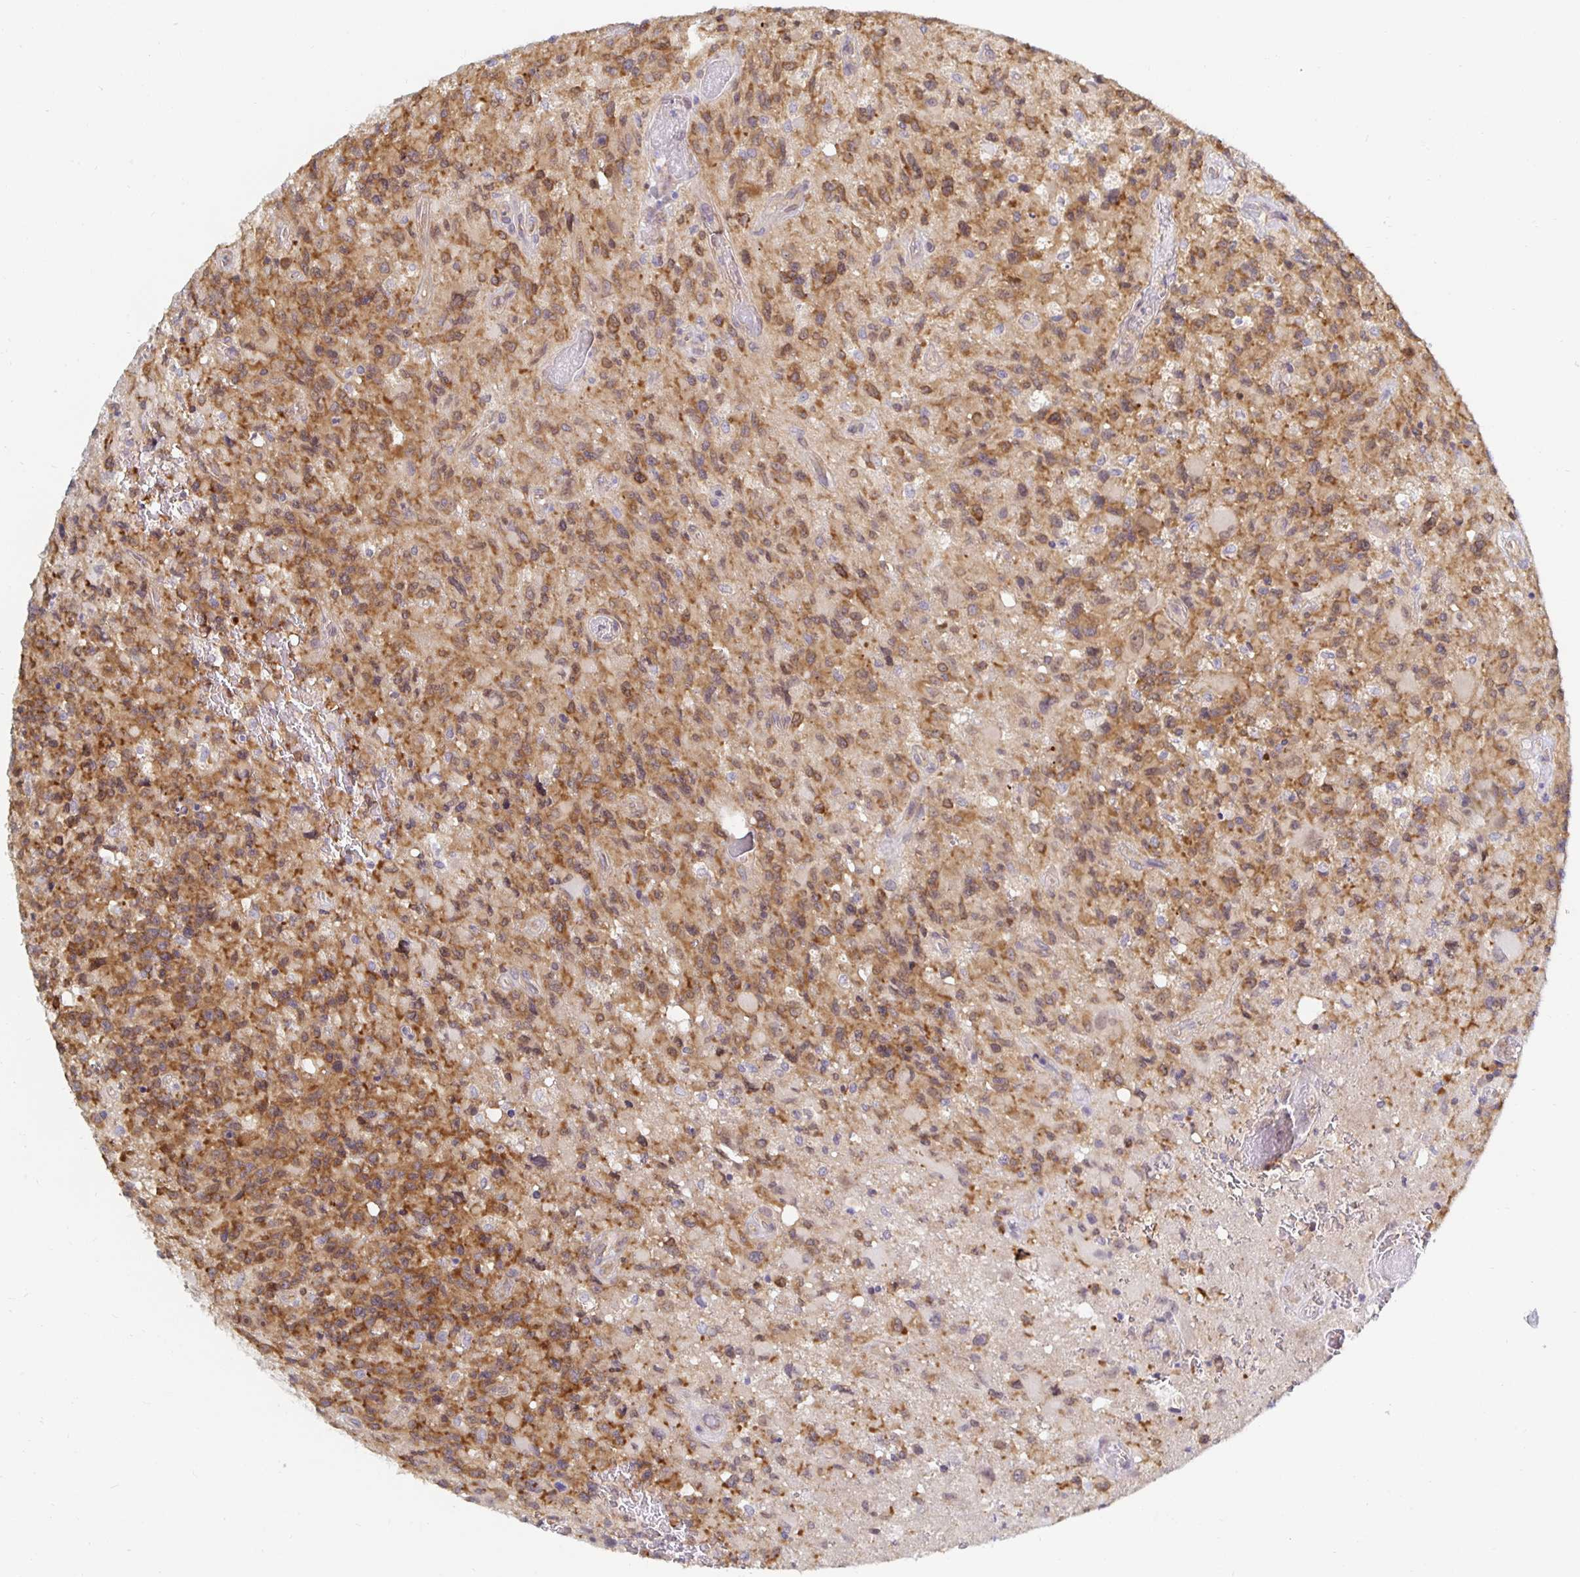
{"staining": {"intensity": "moderate", "quantity": ">75%", "location": "cytoplasmic/membranous"}, "tissue": "glioma", "cell_type": "Tumor cells", "image_type": "cancer", "snomed": [{"axis": "morphology", "description": "Glioma, malignant, High grade"}, {"axis": "topography", "description": "Brain"}], "caption": "A micrograph of malignant glioma (high-grade) stained for a protein reveals moderate cytoplasmic/membranous brown staining in tumor cells.", "gene": "PDAP1", "patient": {"sex": "male", "age": 63}}